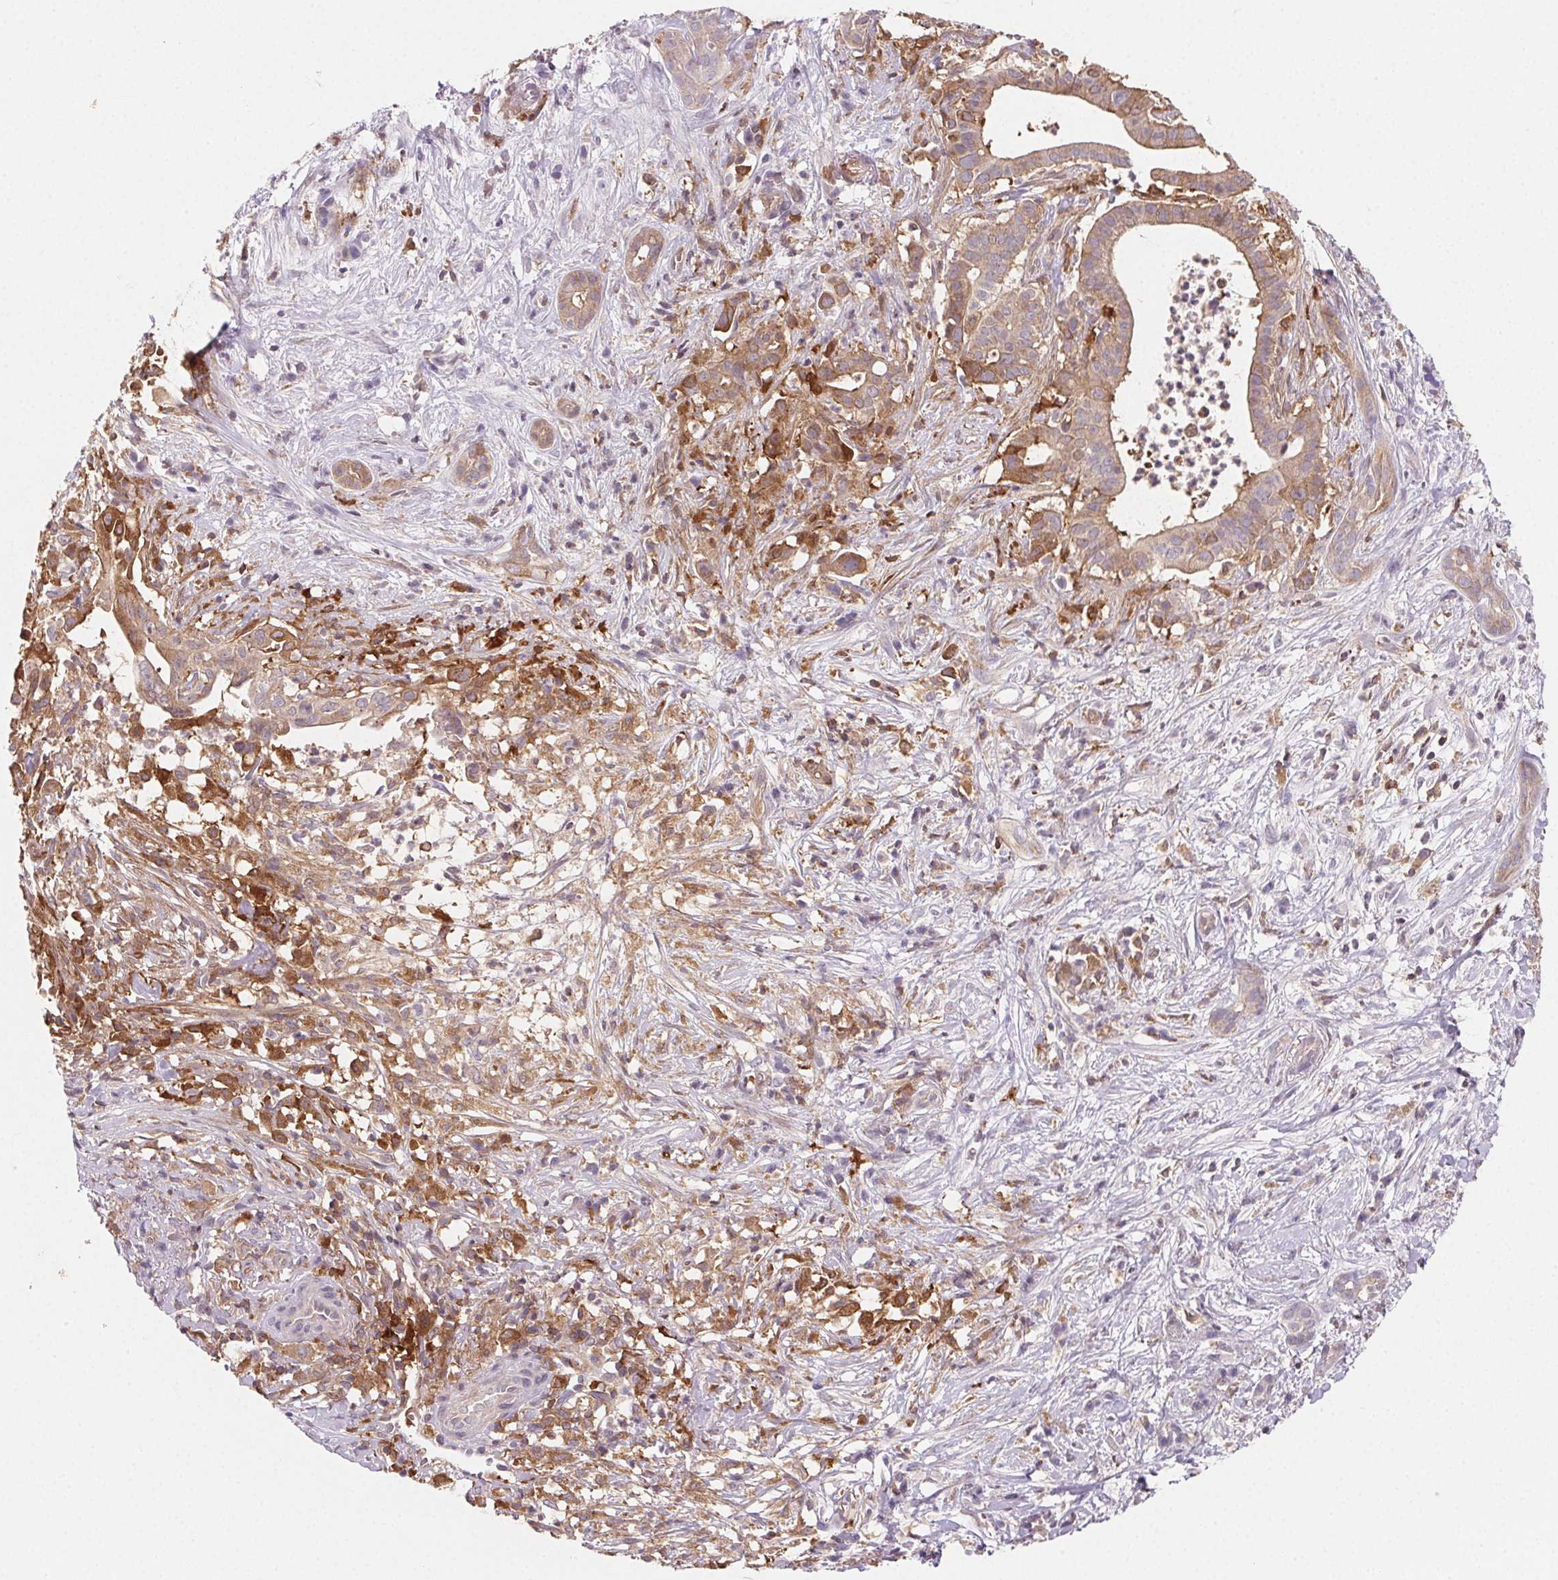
{"staining": {"intensity": "weak", "quantity": ">75%", "location": "cytoplasmic/membranous"}, "tissue": "pancreatic cancer", "cell_type": "Tumor cells", "image_type": "cancer", "snomed": [{"axis": "morphology", "description": "Adenocarcinoma, NOS"}, {"axis": "topography", "description": "Pancreas"}], "caption": "Protein staining reveals weak cytoplasmic/membranous positivity in about >75% of tumor cells in adenocarcinoma (pancreatic).", "gene": "GBP1", "patient": {"sex": "male", "age": 61}}